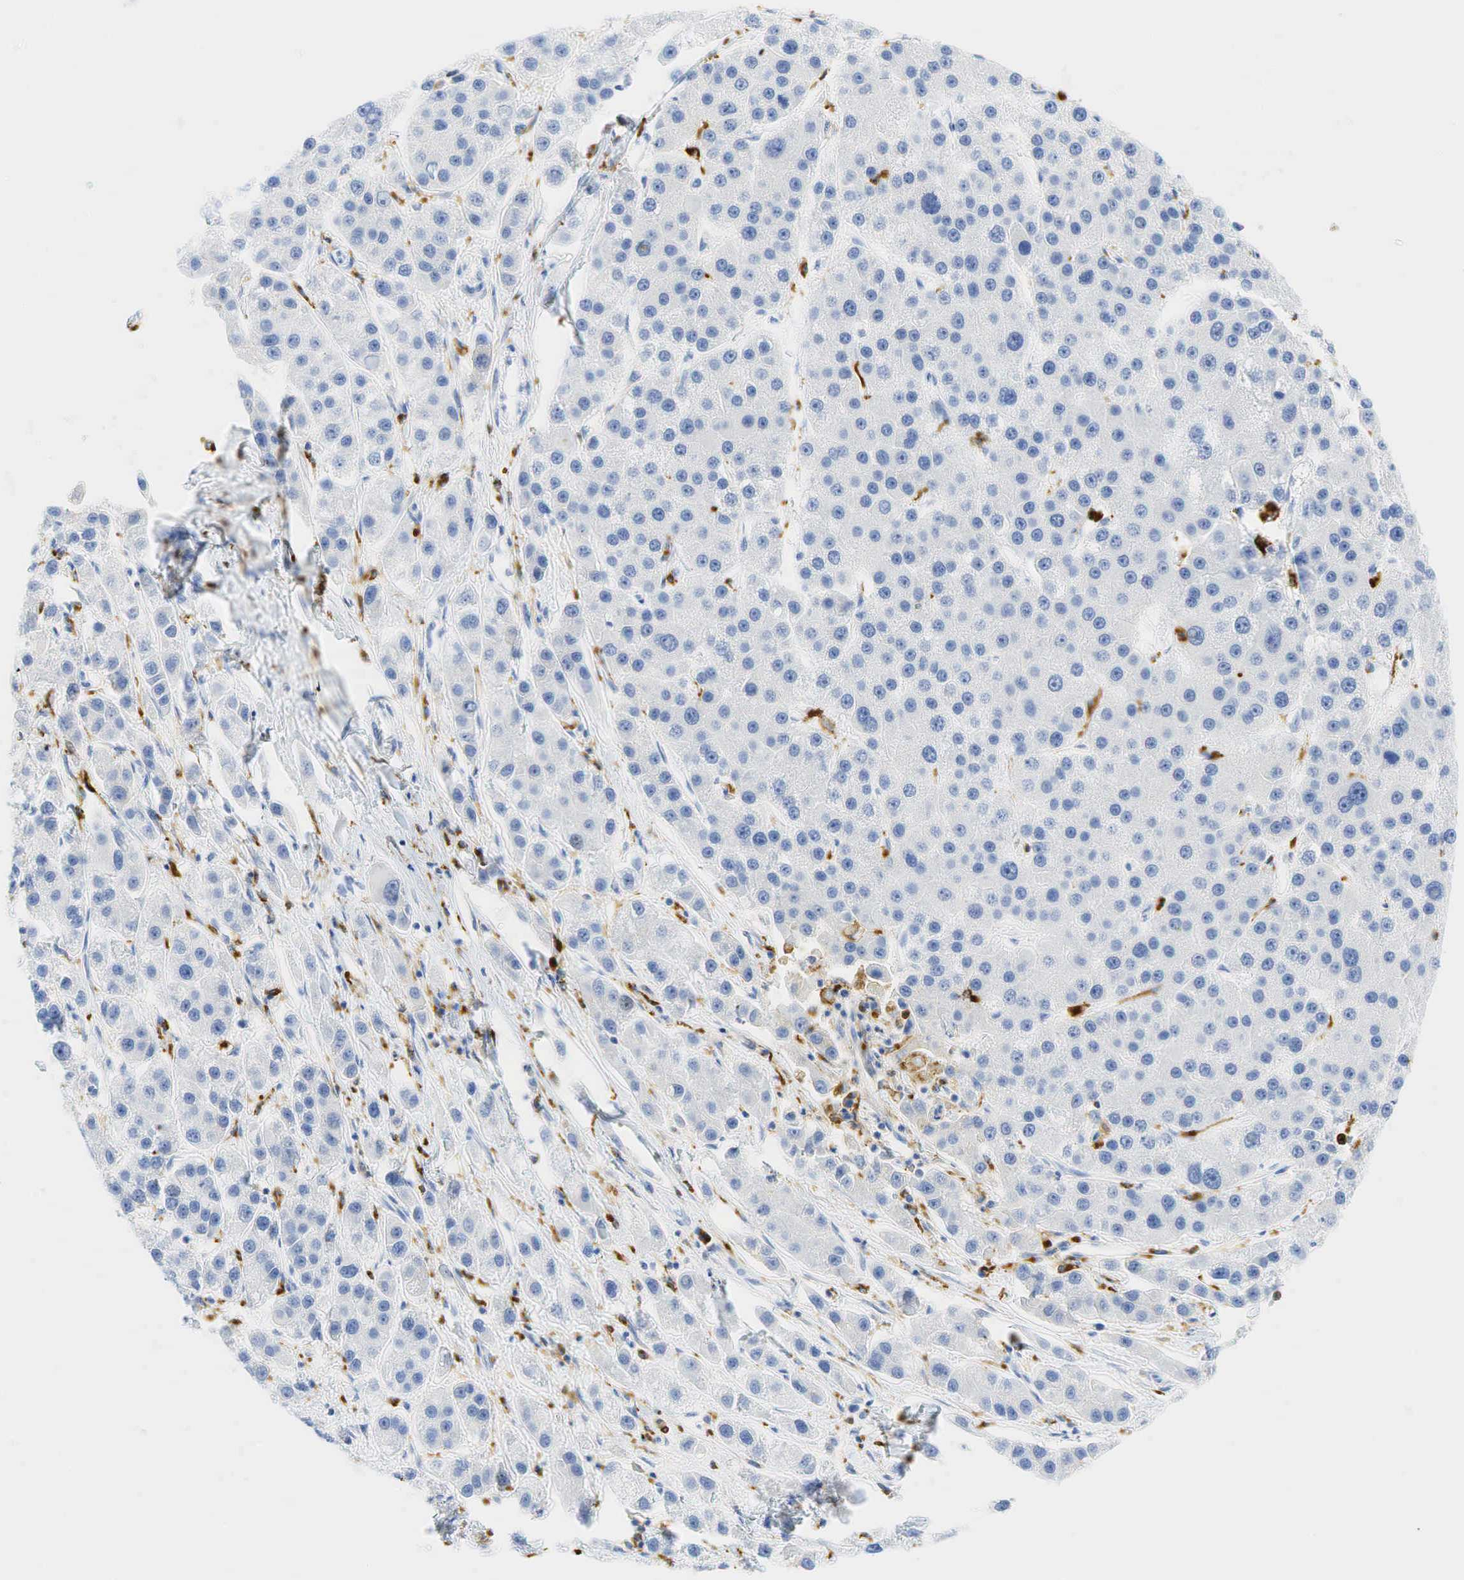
{"staining": {"intensity": "negative", "quantity": "none", "location": "none"}, "tissue": "liver cancer", "cell_type": "Tumor cells", "image_type": "cancer", "snomed": [{"axis": "morphology", "description": "Carcinoma, Hepatocellular, NOS"}, {"axis": "topography", "description": "Liver"}], "caption": "Micrograph shows no protein expression in tumor cells of liver cancer (hepatocellular carcinoma) tissue.", "gene": "CD68", "patient": {"sex": "female", "age": 85}}